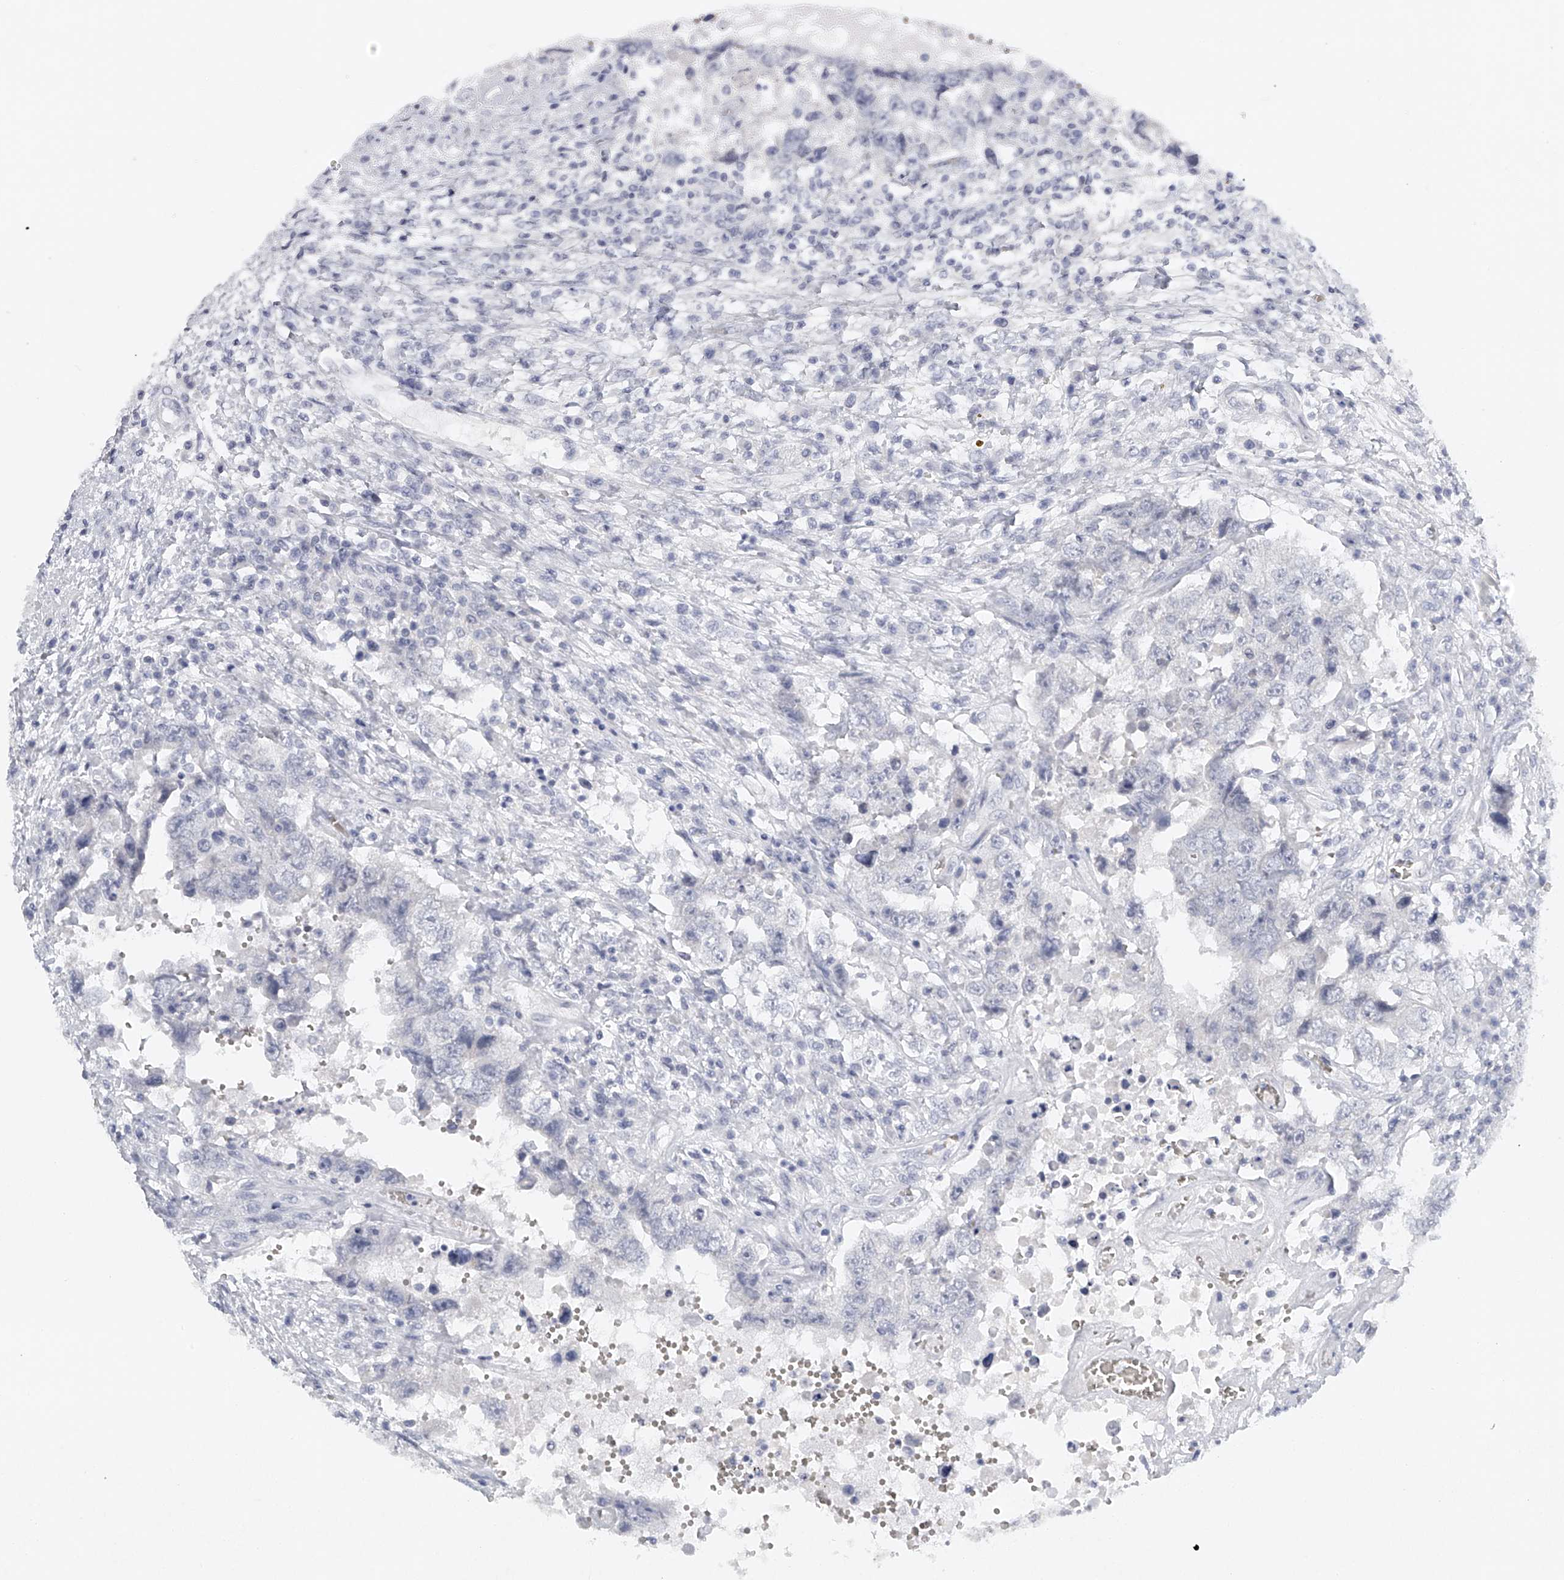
{"staining": {"intensity": "negative", "quantity": "none", "location": "none"}, "tissue": "testis cancer", "cell_type": "Tumor cells", "image_type": "cancer", "snomed": [{"axis": "morphology", "description": "Carcinoma, Embryonal, NOS"}, {"axis": "topography", "description": "Testis"}], "caption": "A photomicrograph of embryonal carcinoma (testis) stained for a protein shows no brown staining in tumor cells.", "gene": "FAT2", "patient": {"sex": "male", "age": 26}}